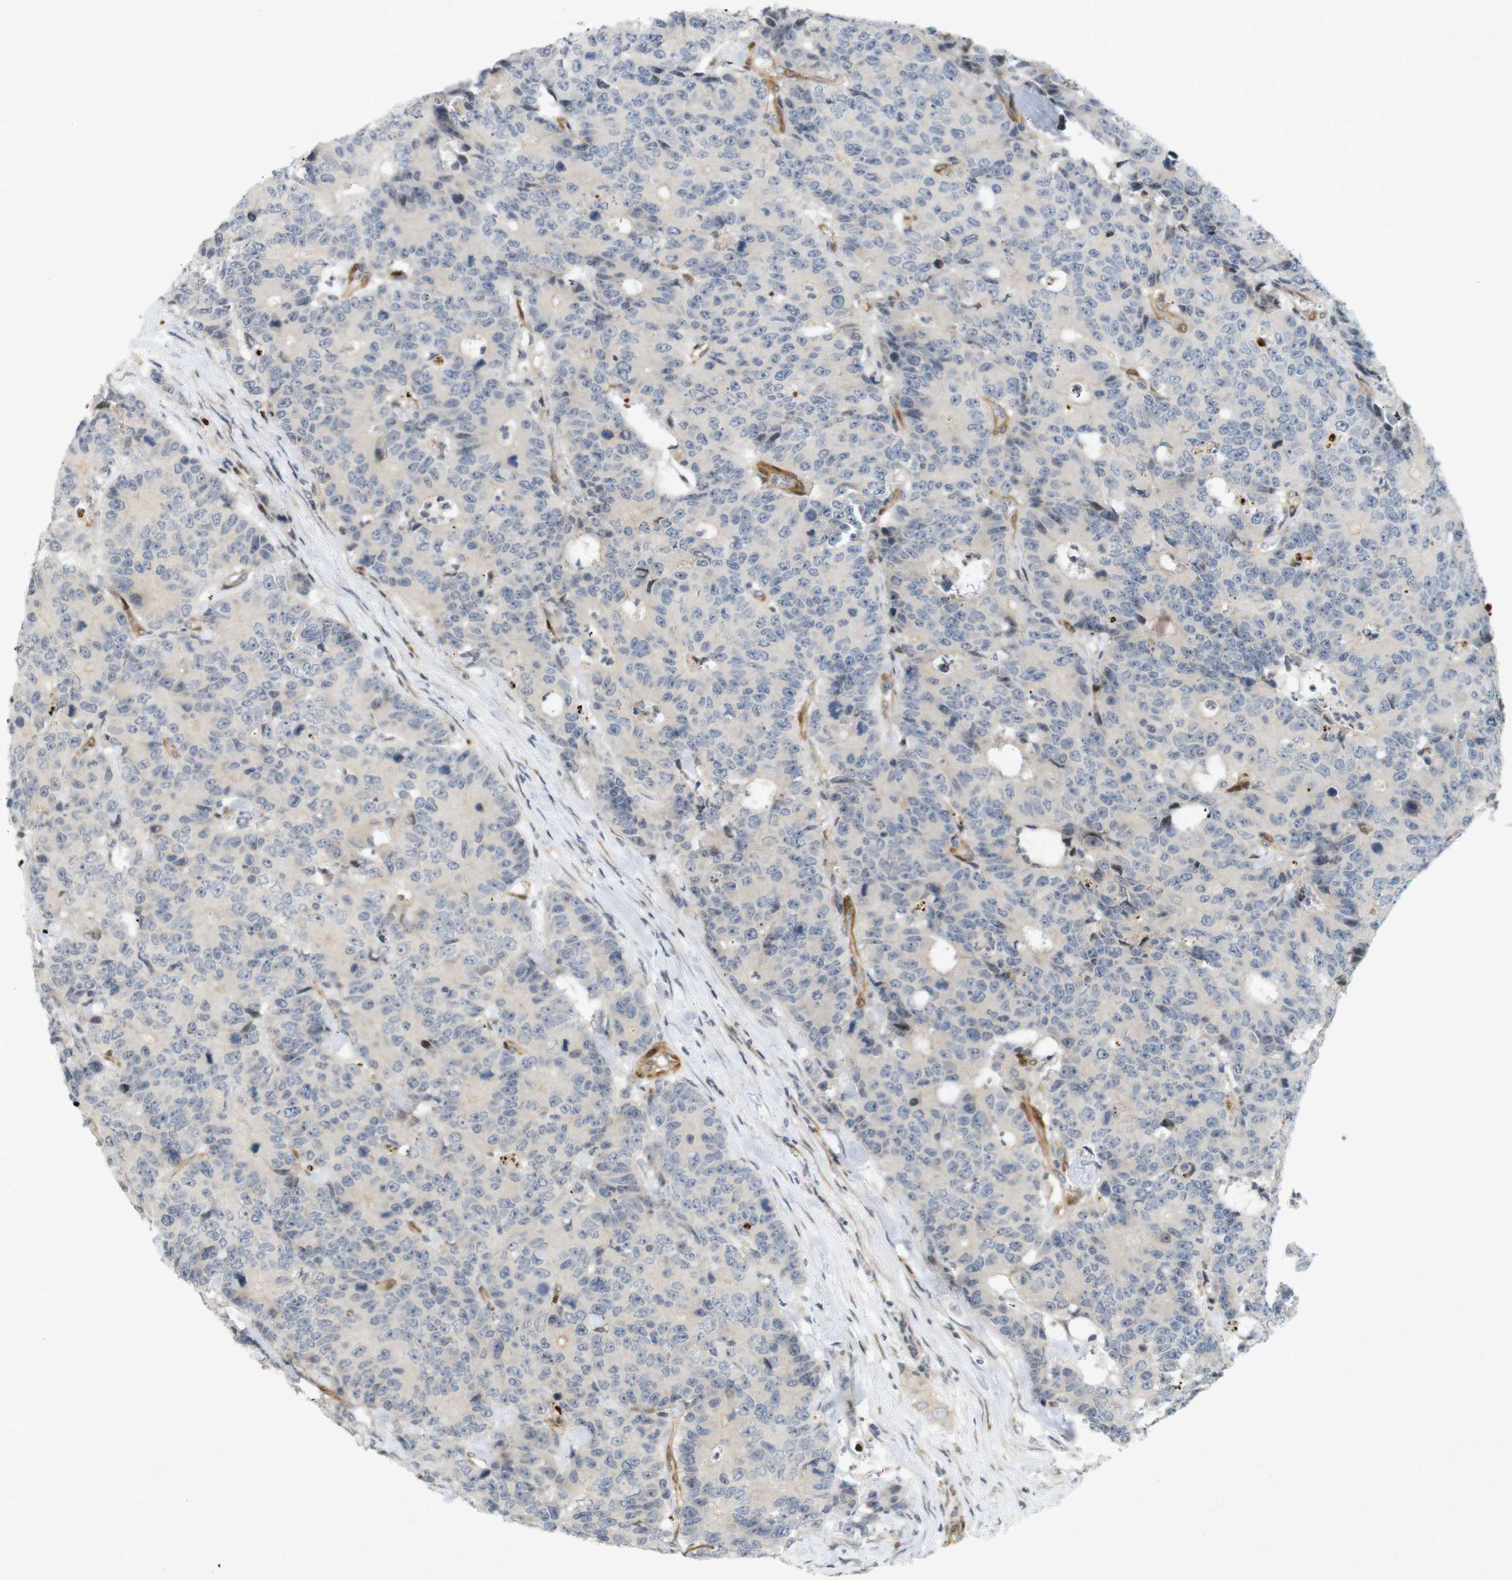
{"staining": {"intensity": "negative", "quantity": "none", "location": "none"}, "tissue": "colorectal cancer", "cell_type": "Tumor cells", "image_type": "cancer", "snomed": [{"axis": "morphology", "description": "Adenocarcinoma, NOS"}, {"axis": "topography", "description": "Colon"}], "caption": "DAB (3,3'-diaminobenzidine) immunohistochemical staining of human colorectal cancer (adenocarcinoma) shows no significant staining in tumor cells.", "gene": "PPP1R14A", "patient": {"sex": "female", "age": 86}}